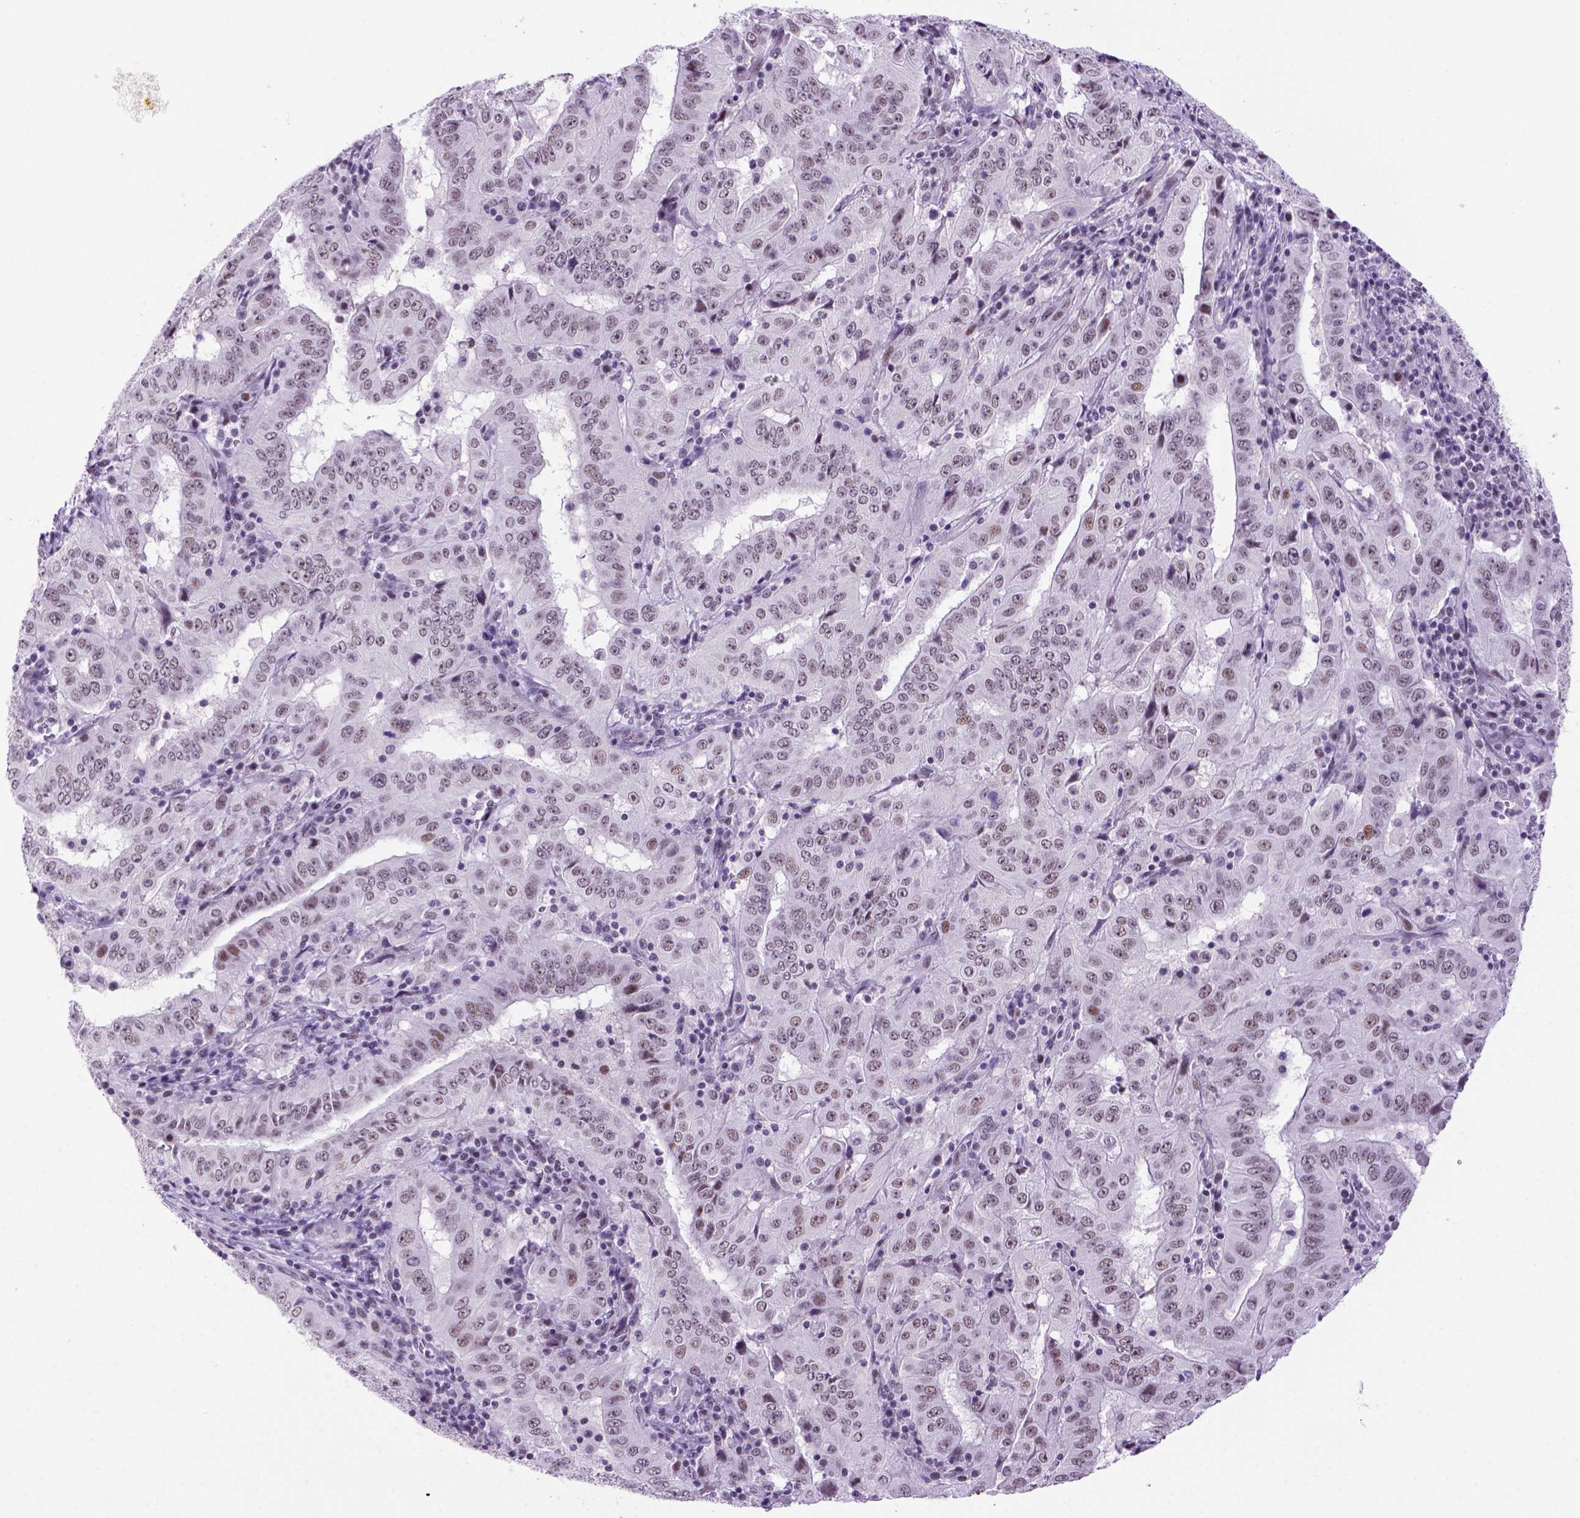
{"staining": {"intensity": "weak", "quantity": "<25%", "location": "nuclear"}, "tissue": "pancreatic cancer", "cell_type": "Tumor cells", "image_type": "cancer", "snomed": [{"axis": "morphology", "description": "Adenocarcinoma, NOS"}, {"axis": "topography", "description": "Pancreas"}], "caption": "The image displays no staining of tumor cells in pancreatic adenocarcinoma.", "gene": "TBPL1", "patient": {"sex": "male", "age": 63}}